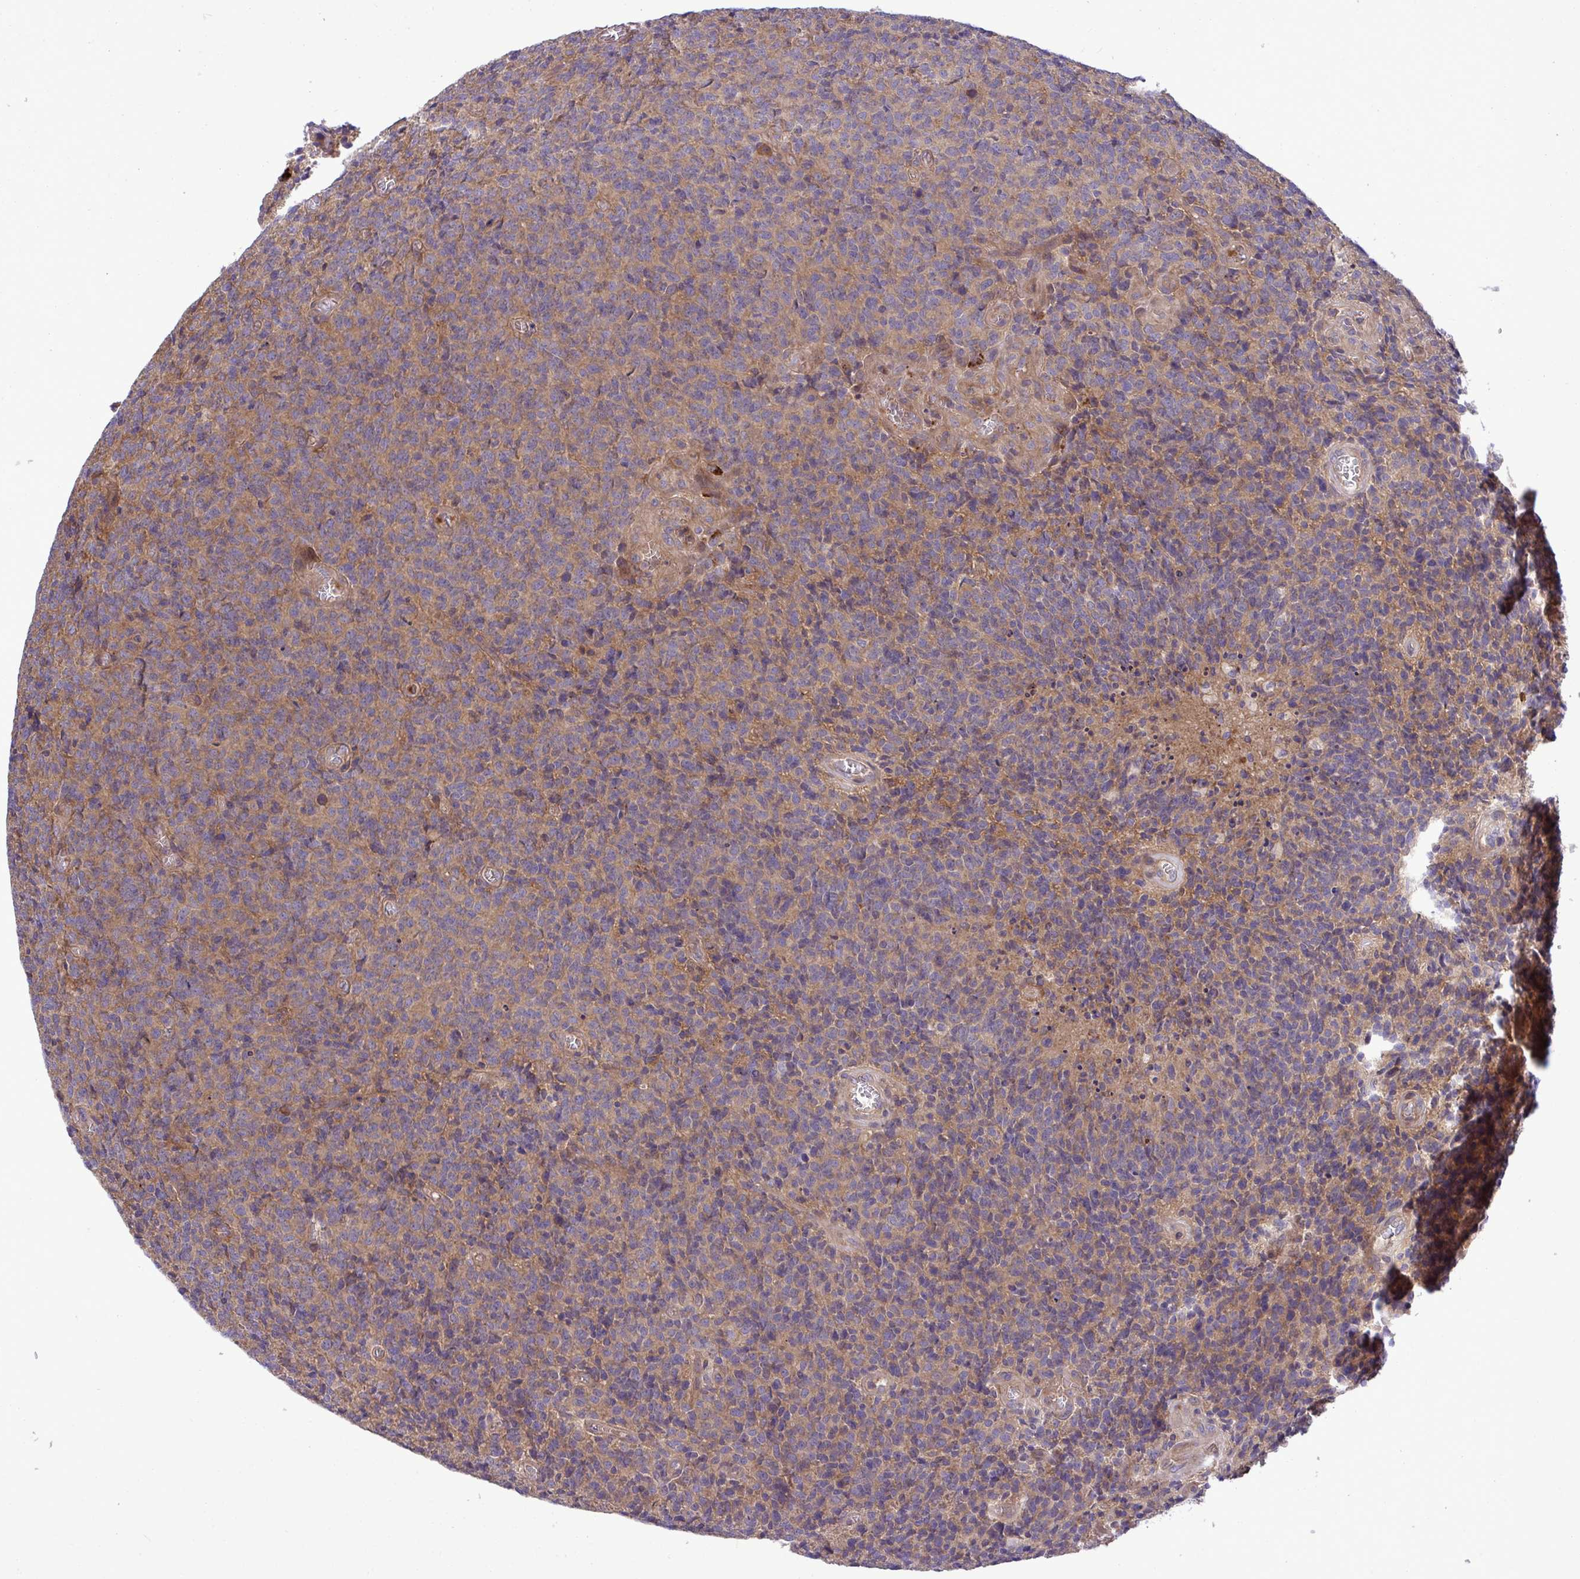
{"staining": {"intensity": "weak", "quantity": "<25%", "location": "cytoplasmic/membranous"}, "tissue": "glioma", "cell_type": "Tumor cells", "image_type": "cancer", "snomed": [{"axis": "morphology", "description": "Glioma, malignant, High grade"}, {"axis": "topography", "description": "Brain"}], "caption": "Immunohistochemical staining of human glioma demonstrates no significant staining in tumor cells.", "gene": "GRB14", "patient": {"sex": "male", "age": 76}}